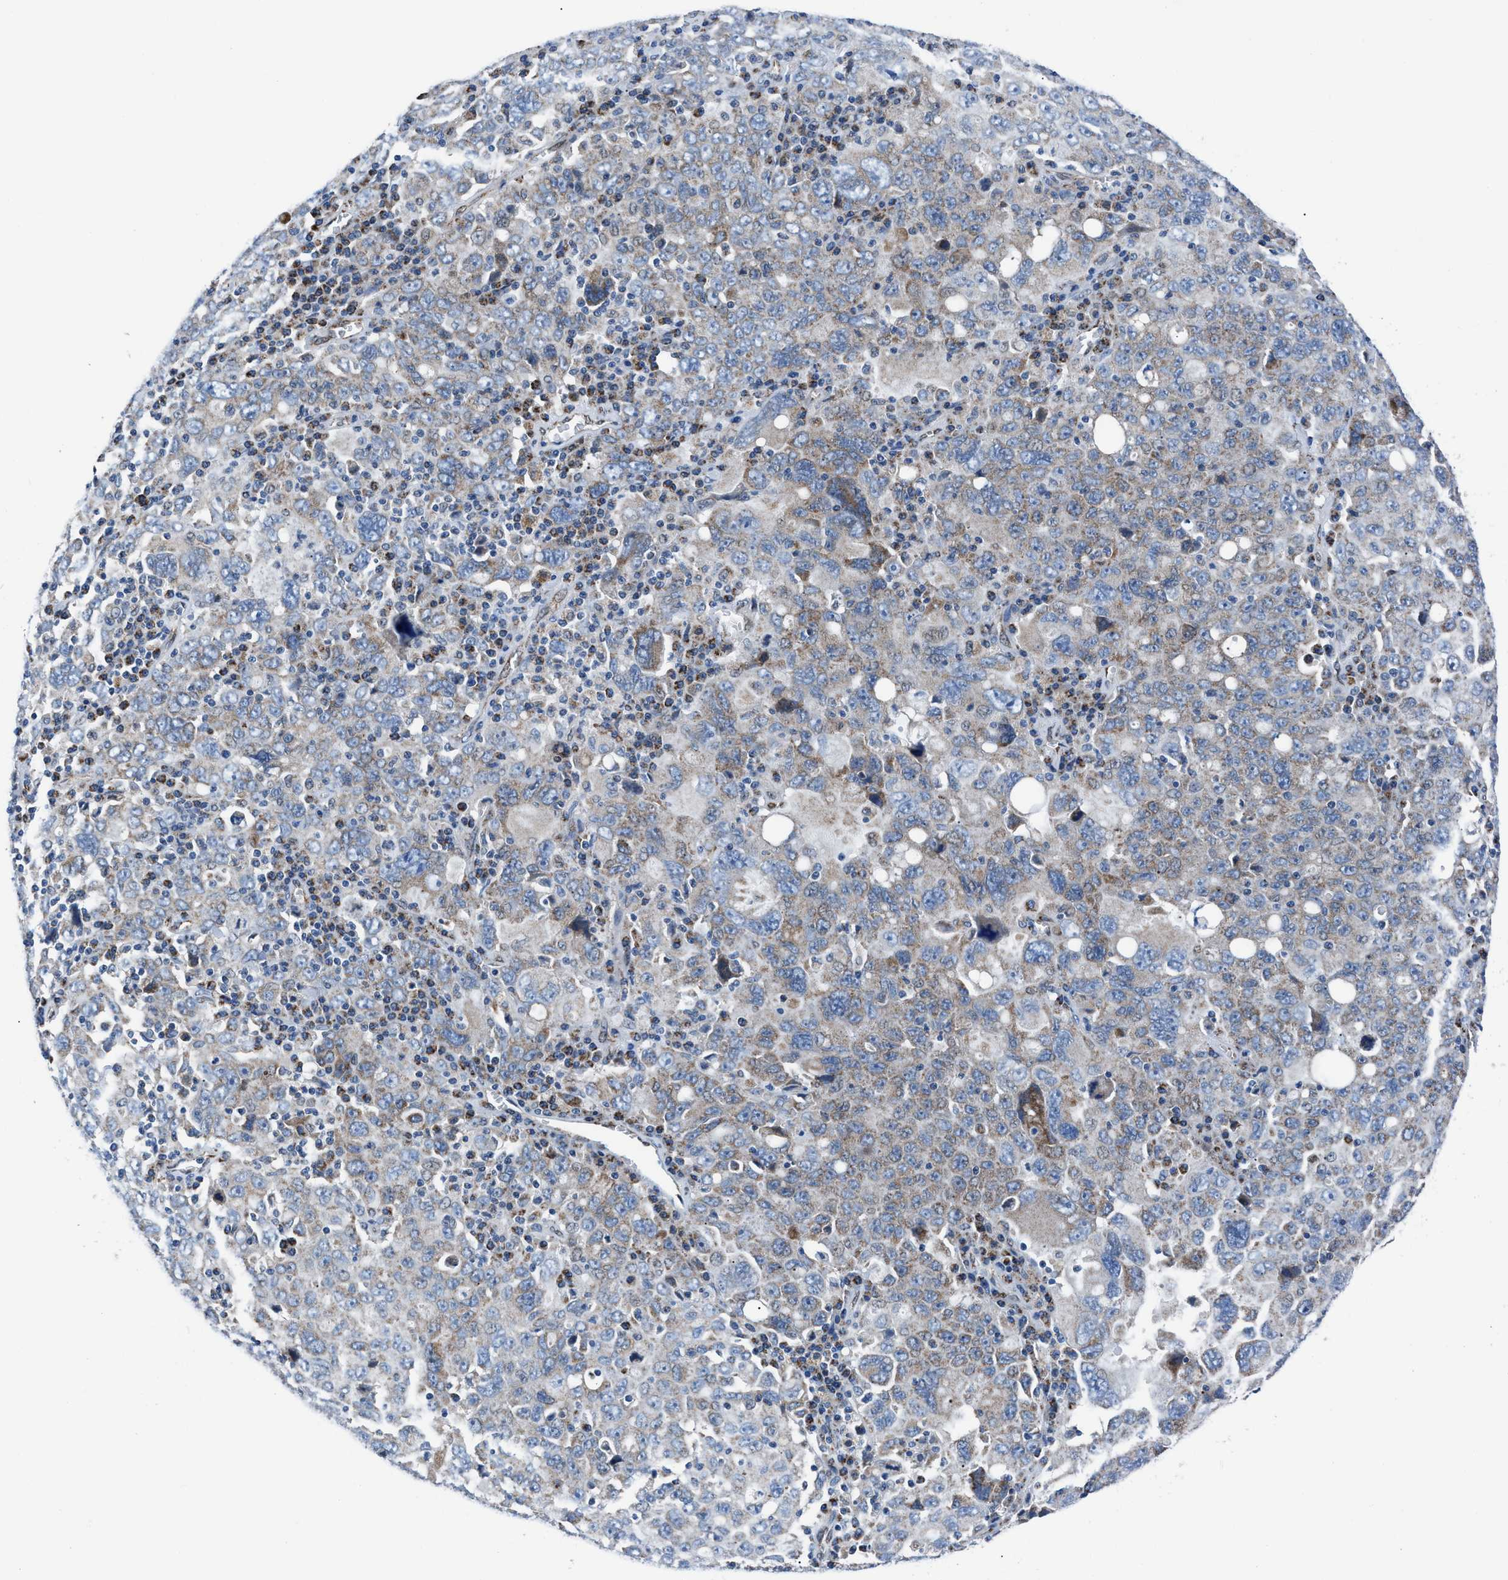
{"staining": {"intensity": "weak", "quantity": "25%-75%", "location": "cytoplasmic/membranous"}, "tissue": "ovarian cancer", "cell_type": "Tumor cells", "image_type": "cancer", "snomed": [{"axis": "morphology", "description": "Carcinoma, endometroid"}, {"axis": "topography", "description": "Ovary"}], "caption": "An IHC image of neoplastic tissue is shown. Protein staining in brown labels weak cytoplasmic/membranous positivity in ovarian cancer (endometroid carcinoma) within tumor cells.", "gene": "LMO2", "patient": {"sex": "female", "age": 62}}